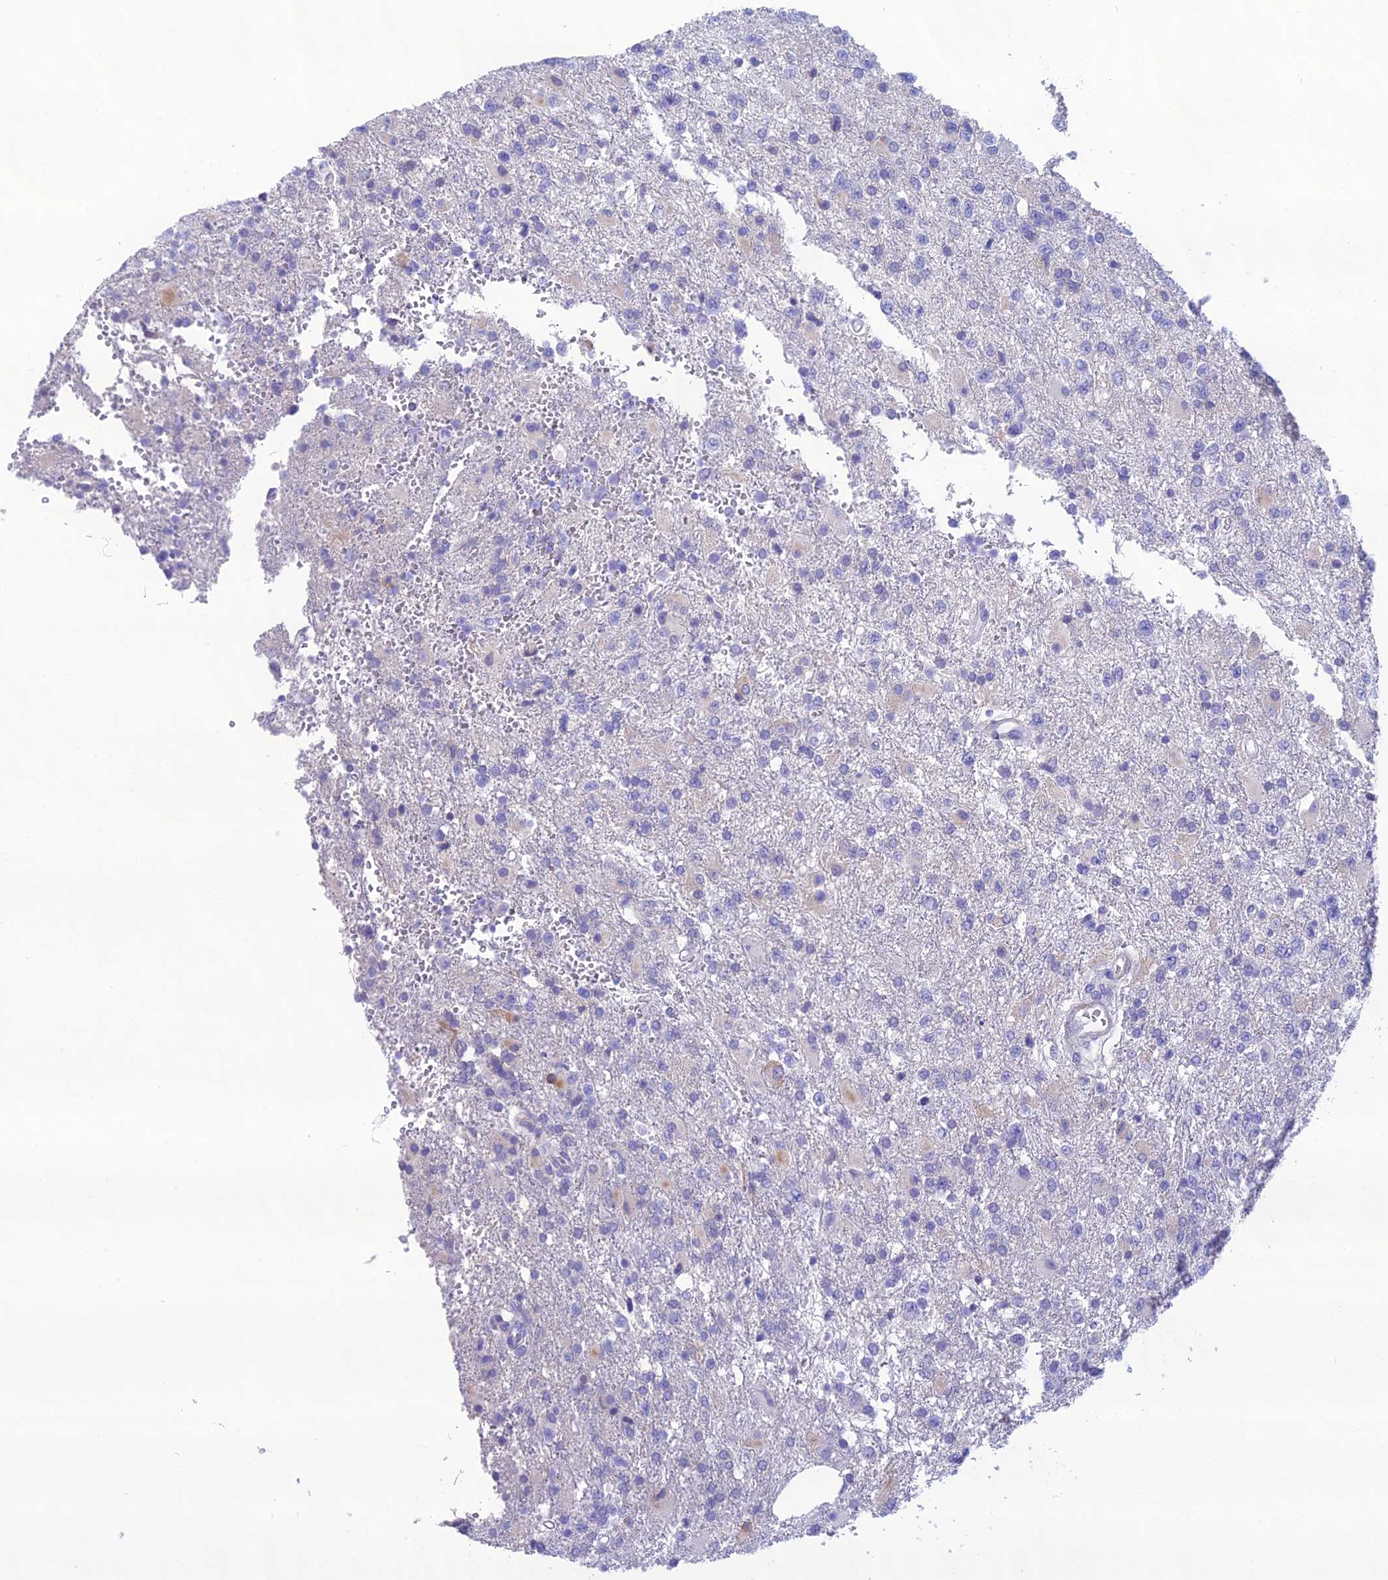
{"staining": {"intensity": "negative", "quantity": "none", "location": "none"}, "tissue": "glioma", "cell_type": "Tumor cells", "image_type": "cancer", "snomed": [{"axis": "morphology", "description": "Glioma, malignant, High grade"}, {"axis": "topography", "description": "Brain"}], "caption": "Tumor cells show no significant protein staining in glioma.", "gene": "OR56B1", "patient": {"sex": "male", "age": 56}}